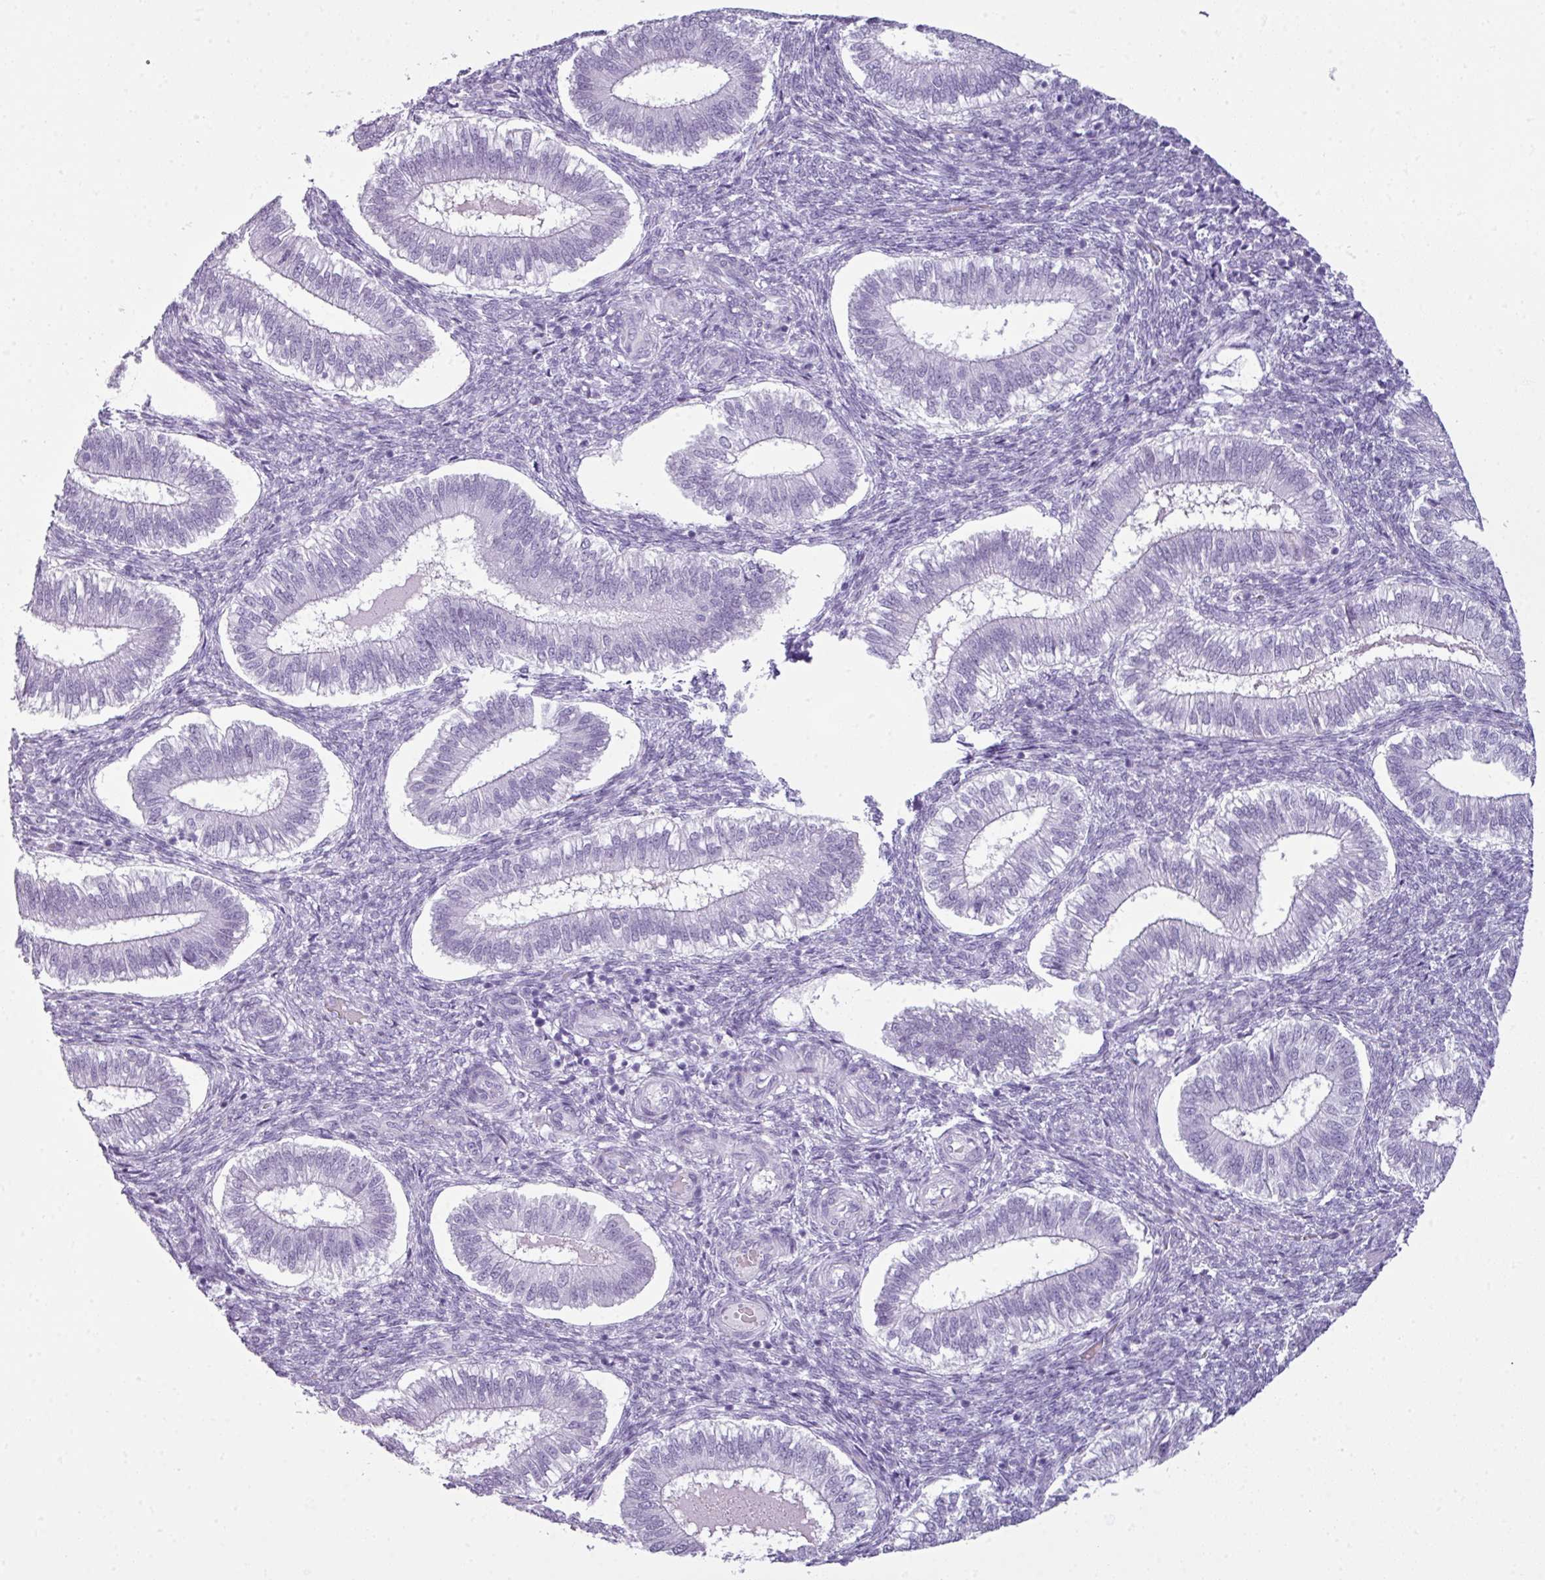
{"staining": {"intensity": "negative", "quantity": "none", "location": "none"}, "tissue": "endometrium", "cell_type": "Cells in endometrial stroma", "image_type": "normal", "snomed": [{"axis": "morphology", "description": "Normal tissue, NOS"}, {"axis": "topography", "description": "Endometrium"}], "caption": "A histopathology image of endometrium stained for a protein displays no brown staining in cells in endometrial stroma.", "gene": "SCT", "patient": {"sex": "female", "age": 25}}